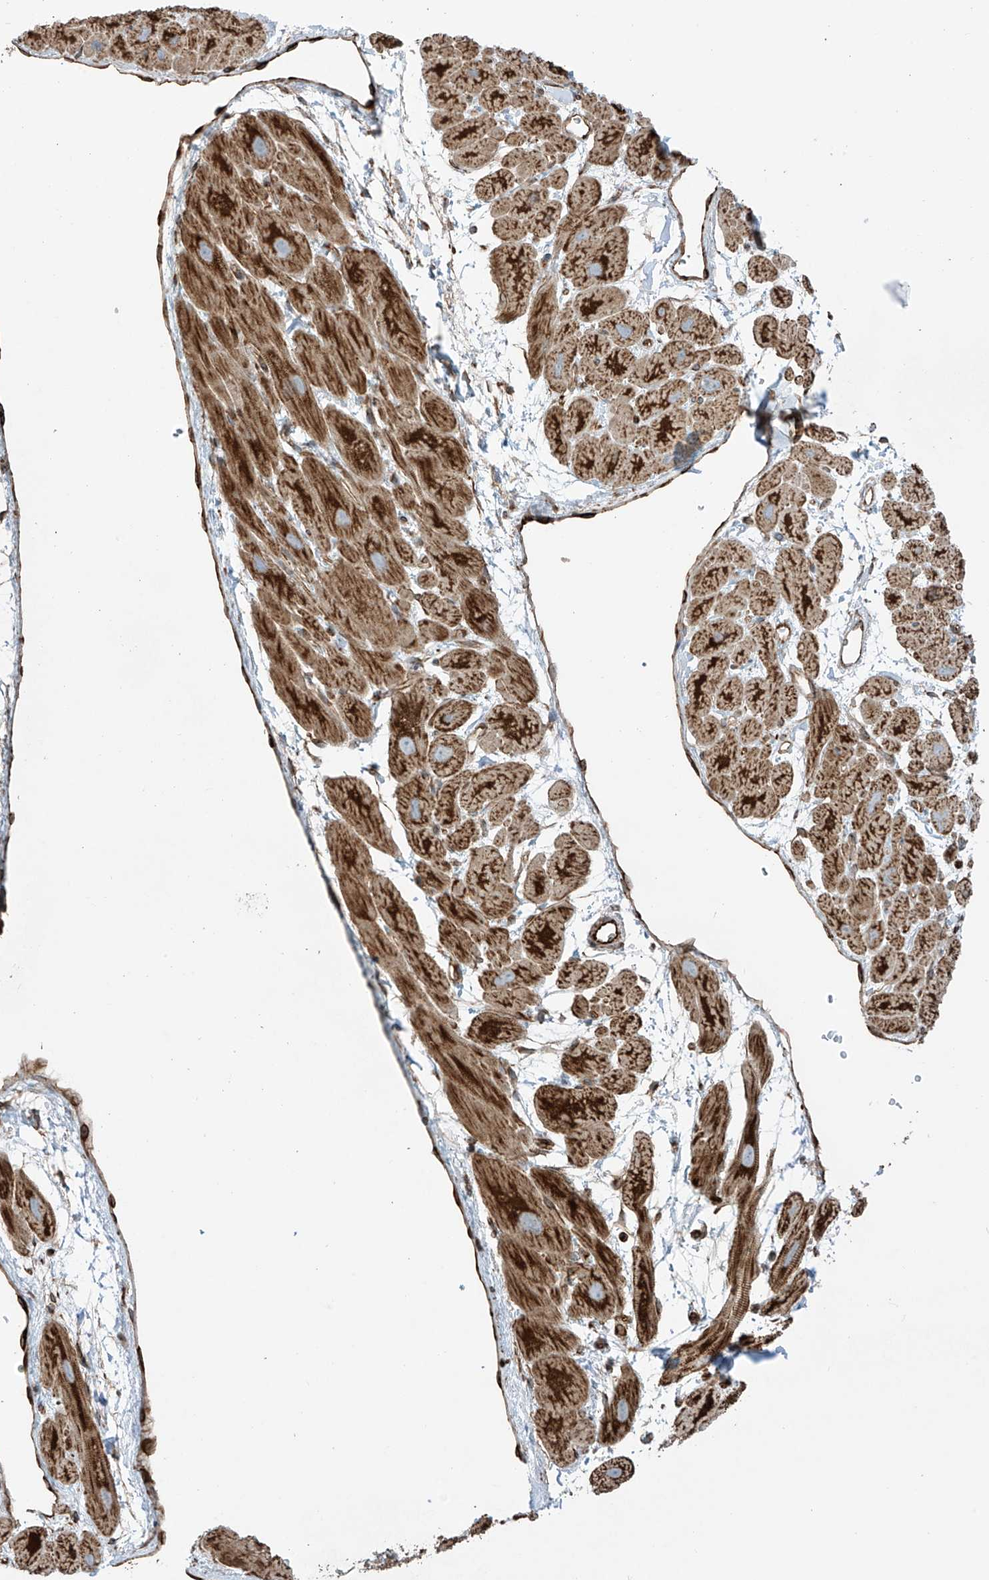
{"staining": {"intensity": "strong", "quantity": ">75%", "location": "cytoplasmic/membranous"}, "tissue": "heart muscle", "cell_type": "Cardiomyocytes", "image_type": "normal", "snomed": [{"axis": "morphology", "description": "Normal tissue, NOS"}, {"axis": "topography", "description": "Heart"}], "caption": "Protein positivity by immunohistochemistry displays strong cytoplasmic/membranous expression in about >75% of cardiomyocytes in unremarkable heart muscle. Using DAB (3,3'-diaminobenzidine) (brown) and hematoxylin (blue) stains, captured at high magnification using brightfield microscopy.", "gene": "EIF5B", "patient": {"sex": "male", "age": 49}}